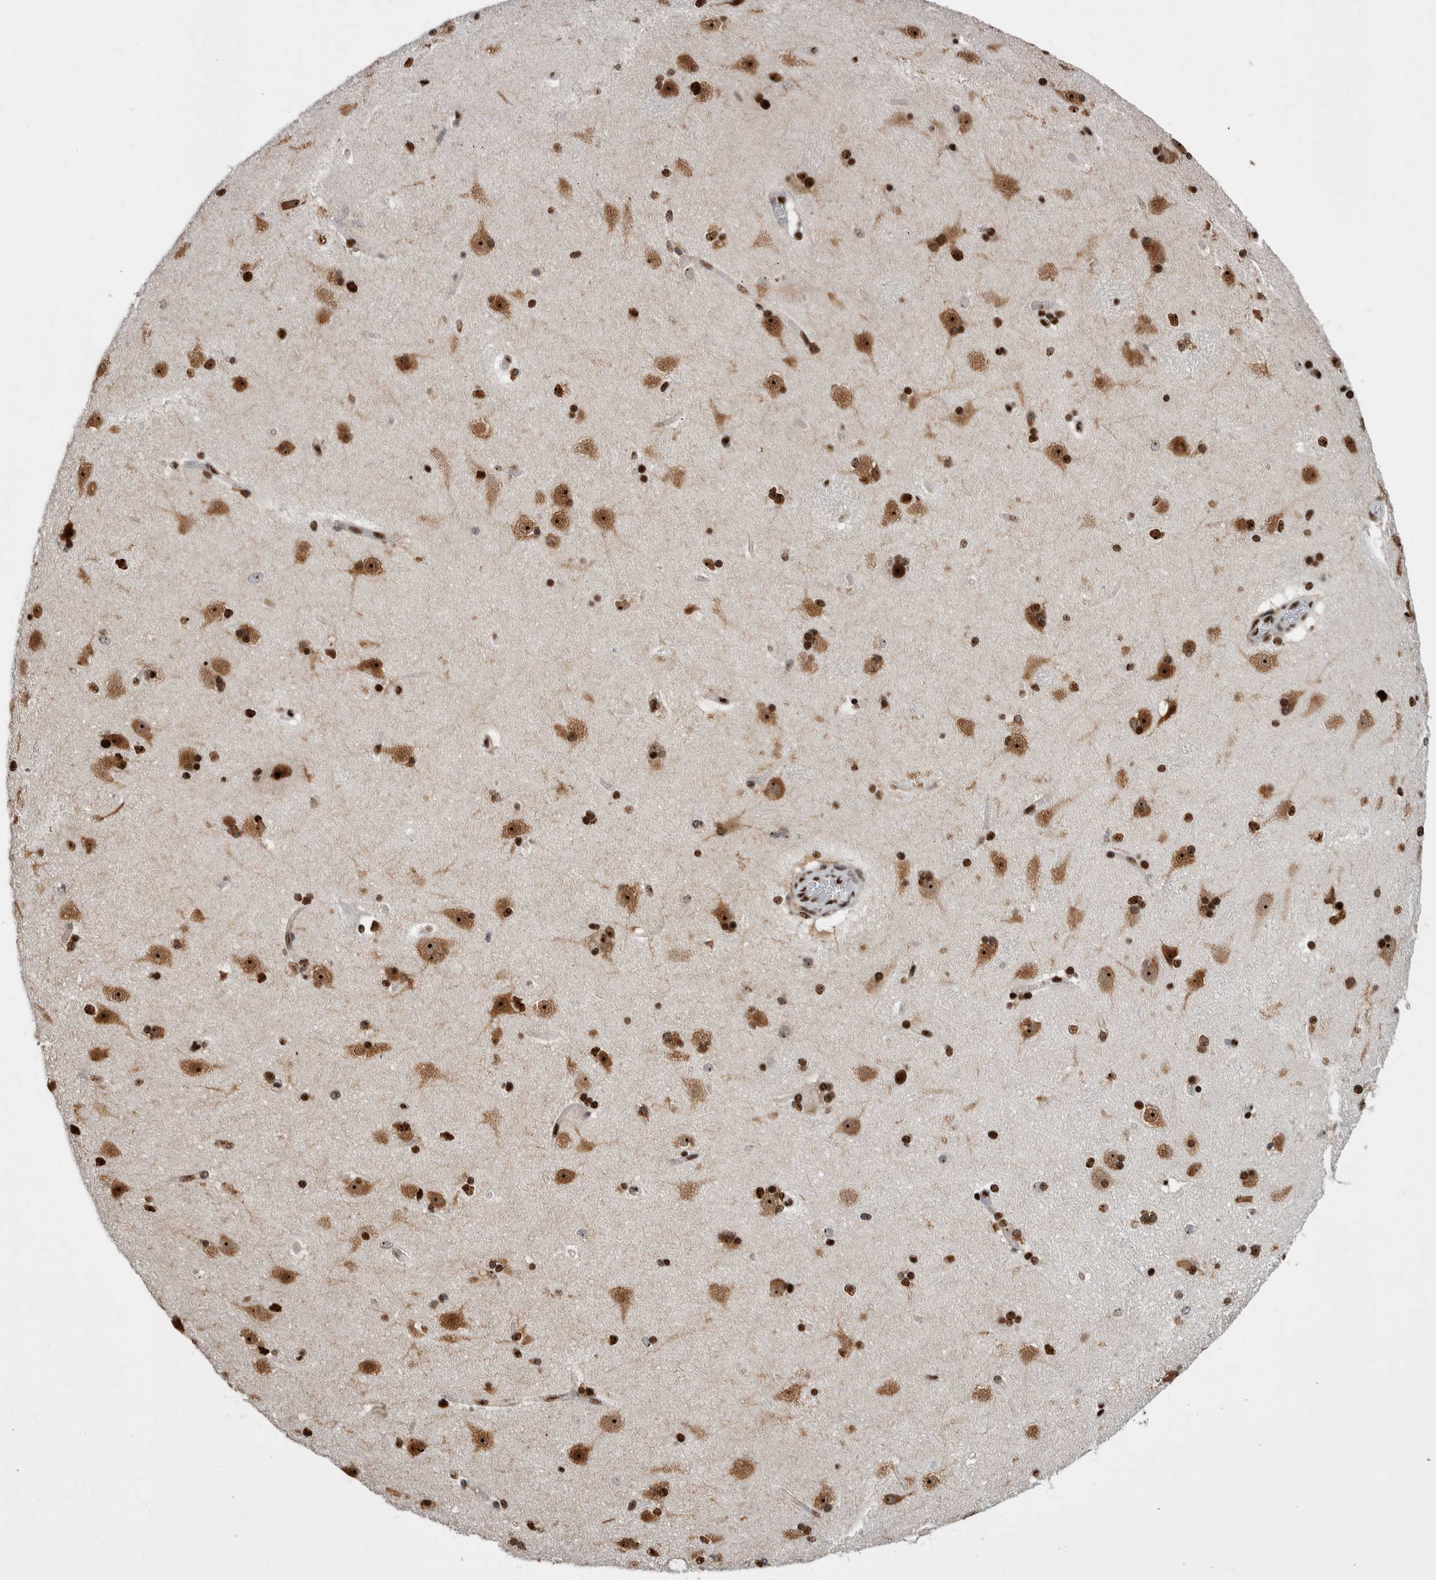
{"staining": {"intensity": "strong", "quantity": ">75%", "location": "nuclear"}, "tissue": "caudate", "cell_type": "Glial cells", "image_type": "normal", "snomed": [{"axis": "morphology", "description": "Normal tissue, NOS"}, {"axis": "topography", "description": "Lateral ventricle wall"}], "caption": "Immunohistochemistry of benign human caudate demonstrates high levels of strong nuclear expression in about >75% of glial cells.", "gene": "NCL", "patient": {"sex": "female", "age": 19}}